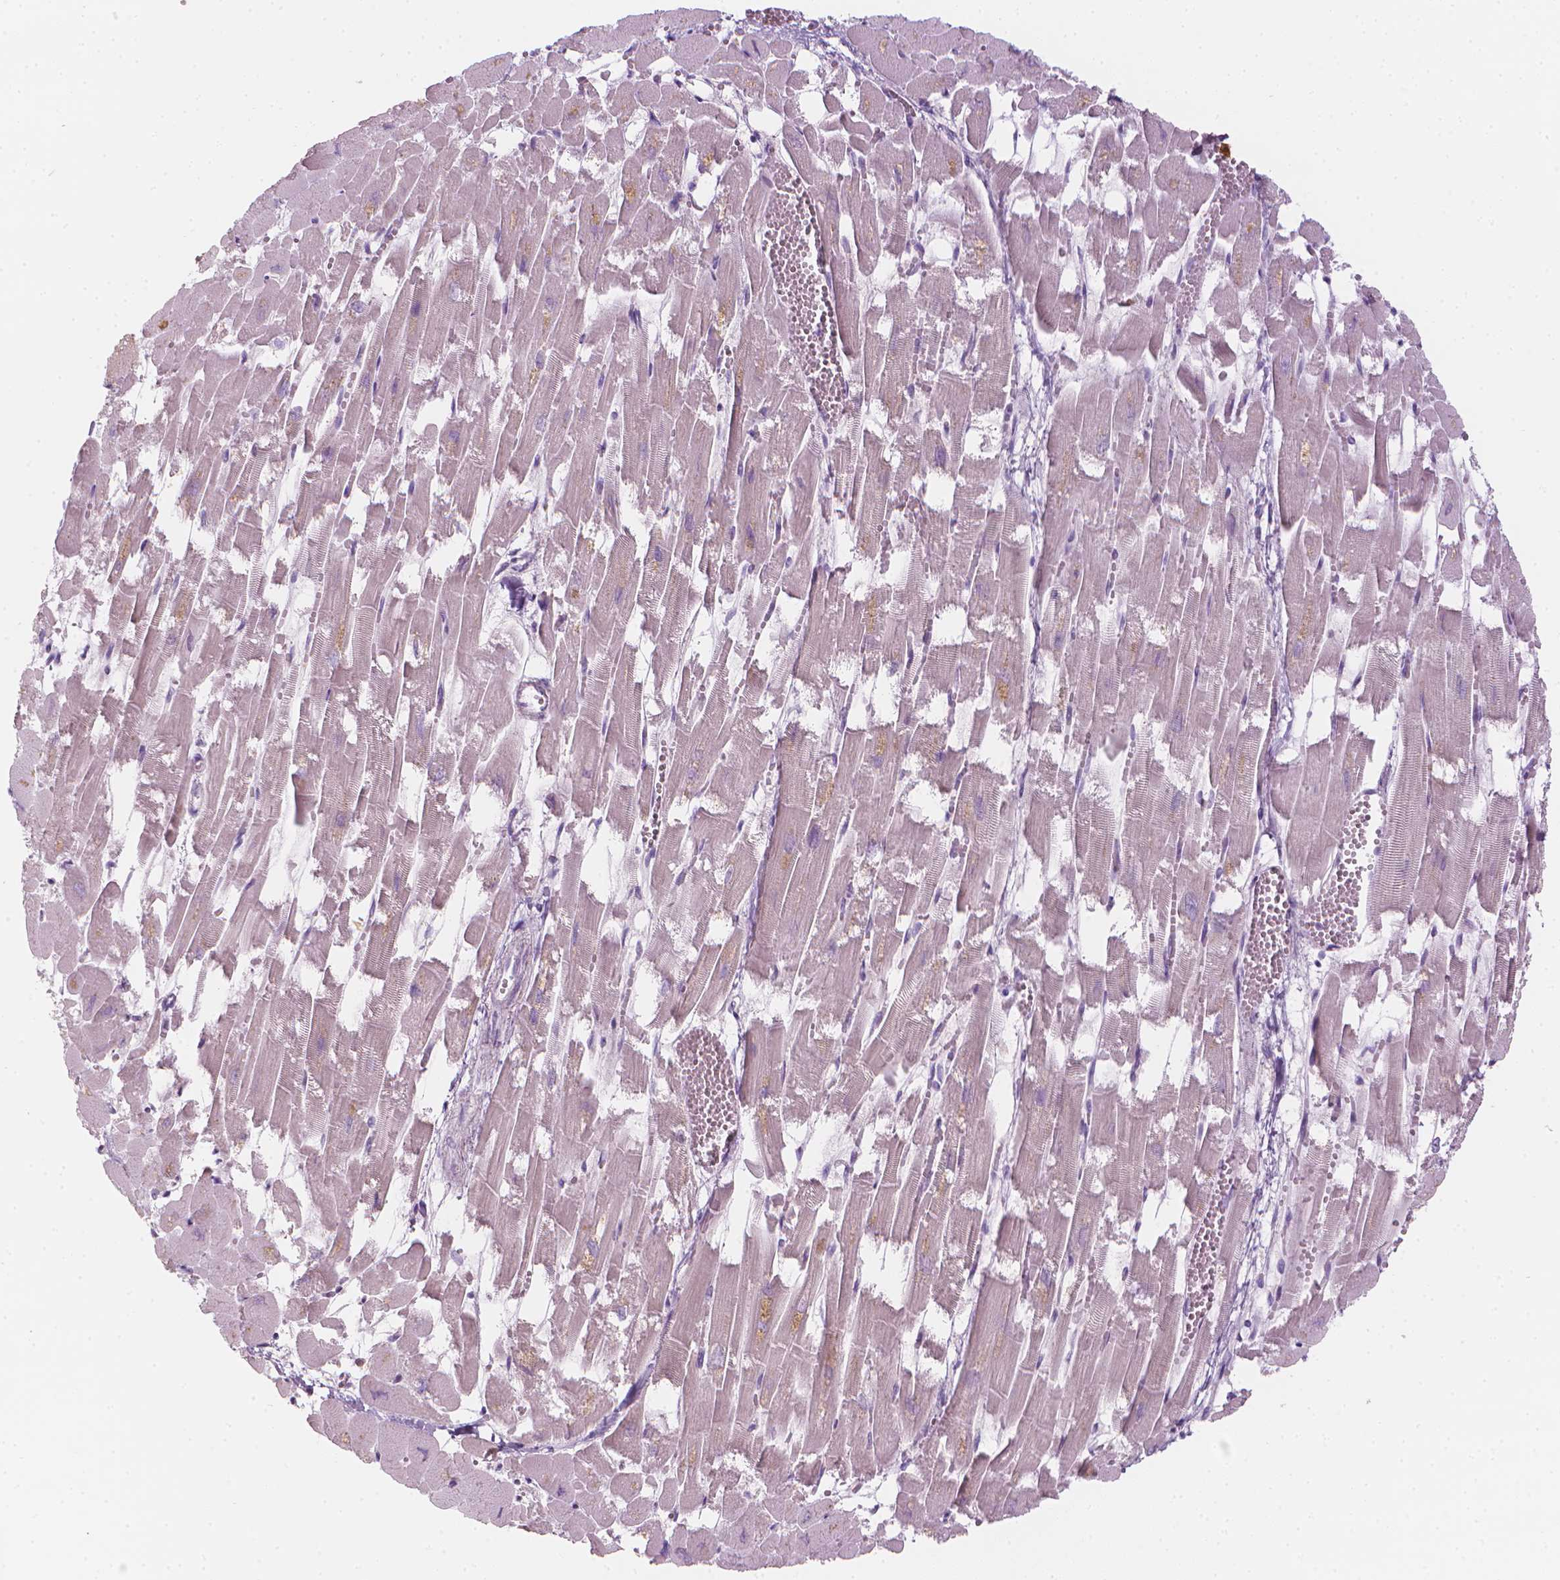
{"staining": {"intensity": "negative", "quantity": "none", "location": "none"}, "tissue": "heart muscle", "cell_type": "Cardiomyocytes", "image_type": "normal", "snomed": [{"axis": "morphology", "description": "Normal tissue, NOS"}, {"axis": "topography", "description": "Heart"}], "caption": "This is an immunohistochemistry image of benign human heart muscle. There is no staining in cardiomyocytes.", "gene": "SHMT1", "patient": {"sex": "female", "age": 52}}